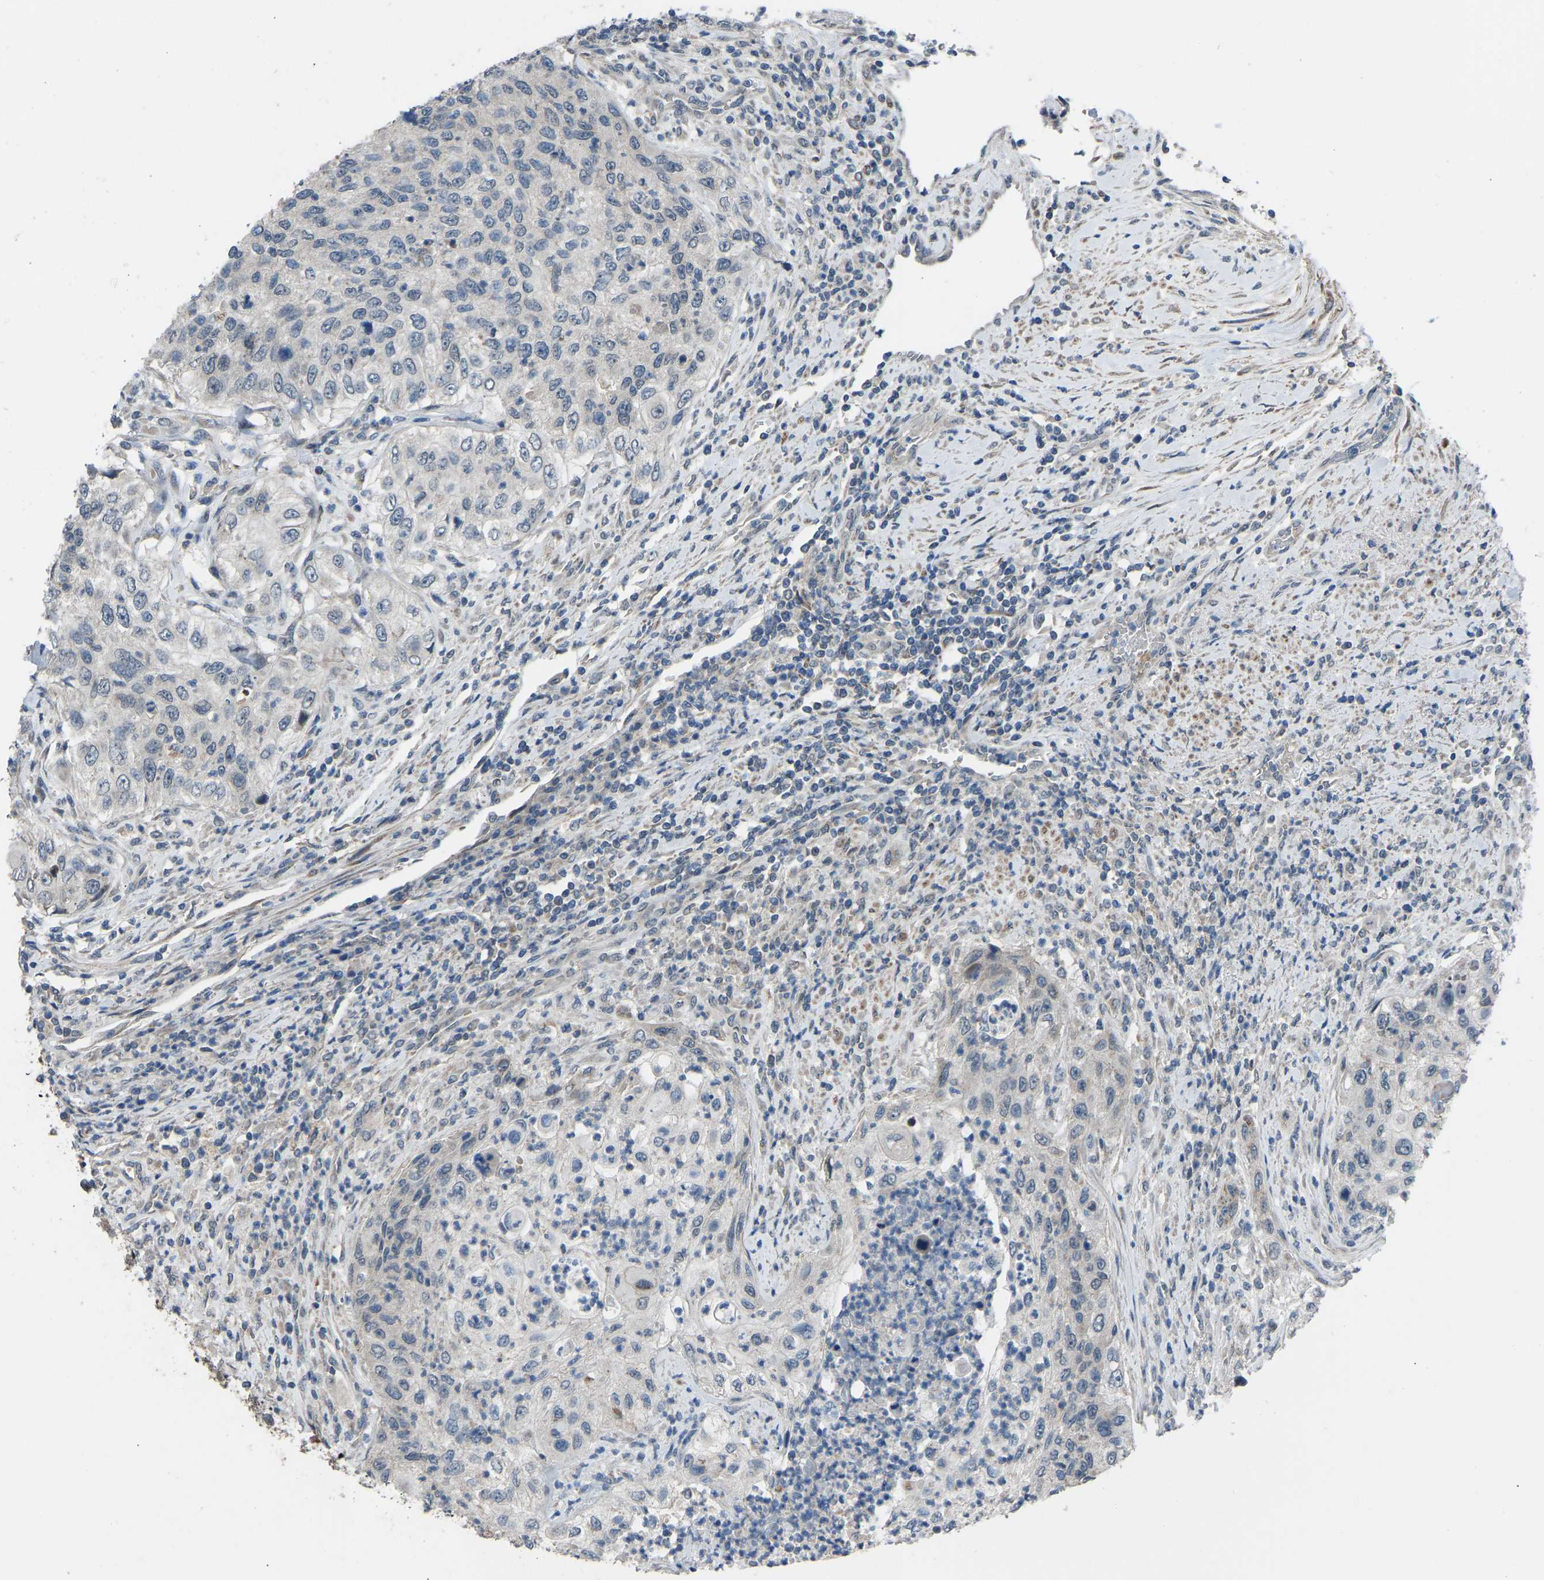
{"staining": {"intensity": "negative", "quantity": "none", "location": "none"}, "tissue": "urothelial cancer", "cell_type": "Tumor cells", "image_type": "cancer", "snomed": [{"axis": "morphology", "description": "Urothelial carcinoma, High grade"}, {"axis": "topography", "description": "Urinary bladder"}], "caption": "Immunohistochemistry (IHC) of high-grade urothelial carcinoma demonstrates no staining in tumor cells.", "gene": "CDK2AP1", "patient": {"sex": "female", "age": 60}}